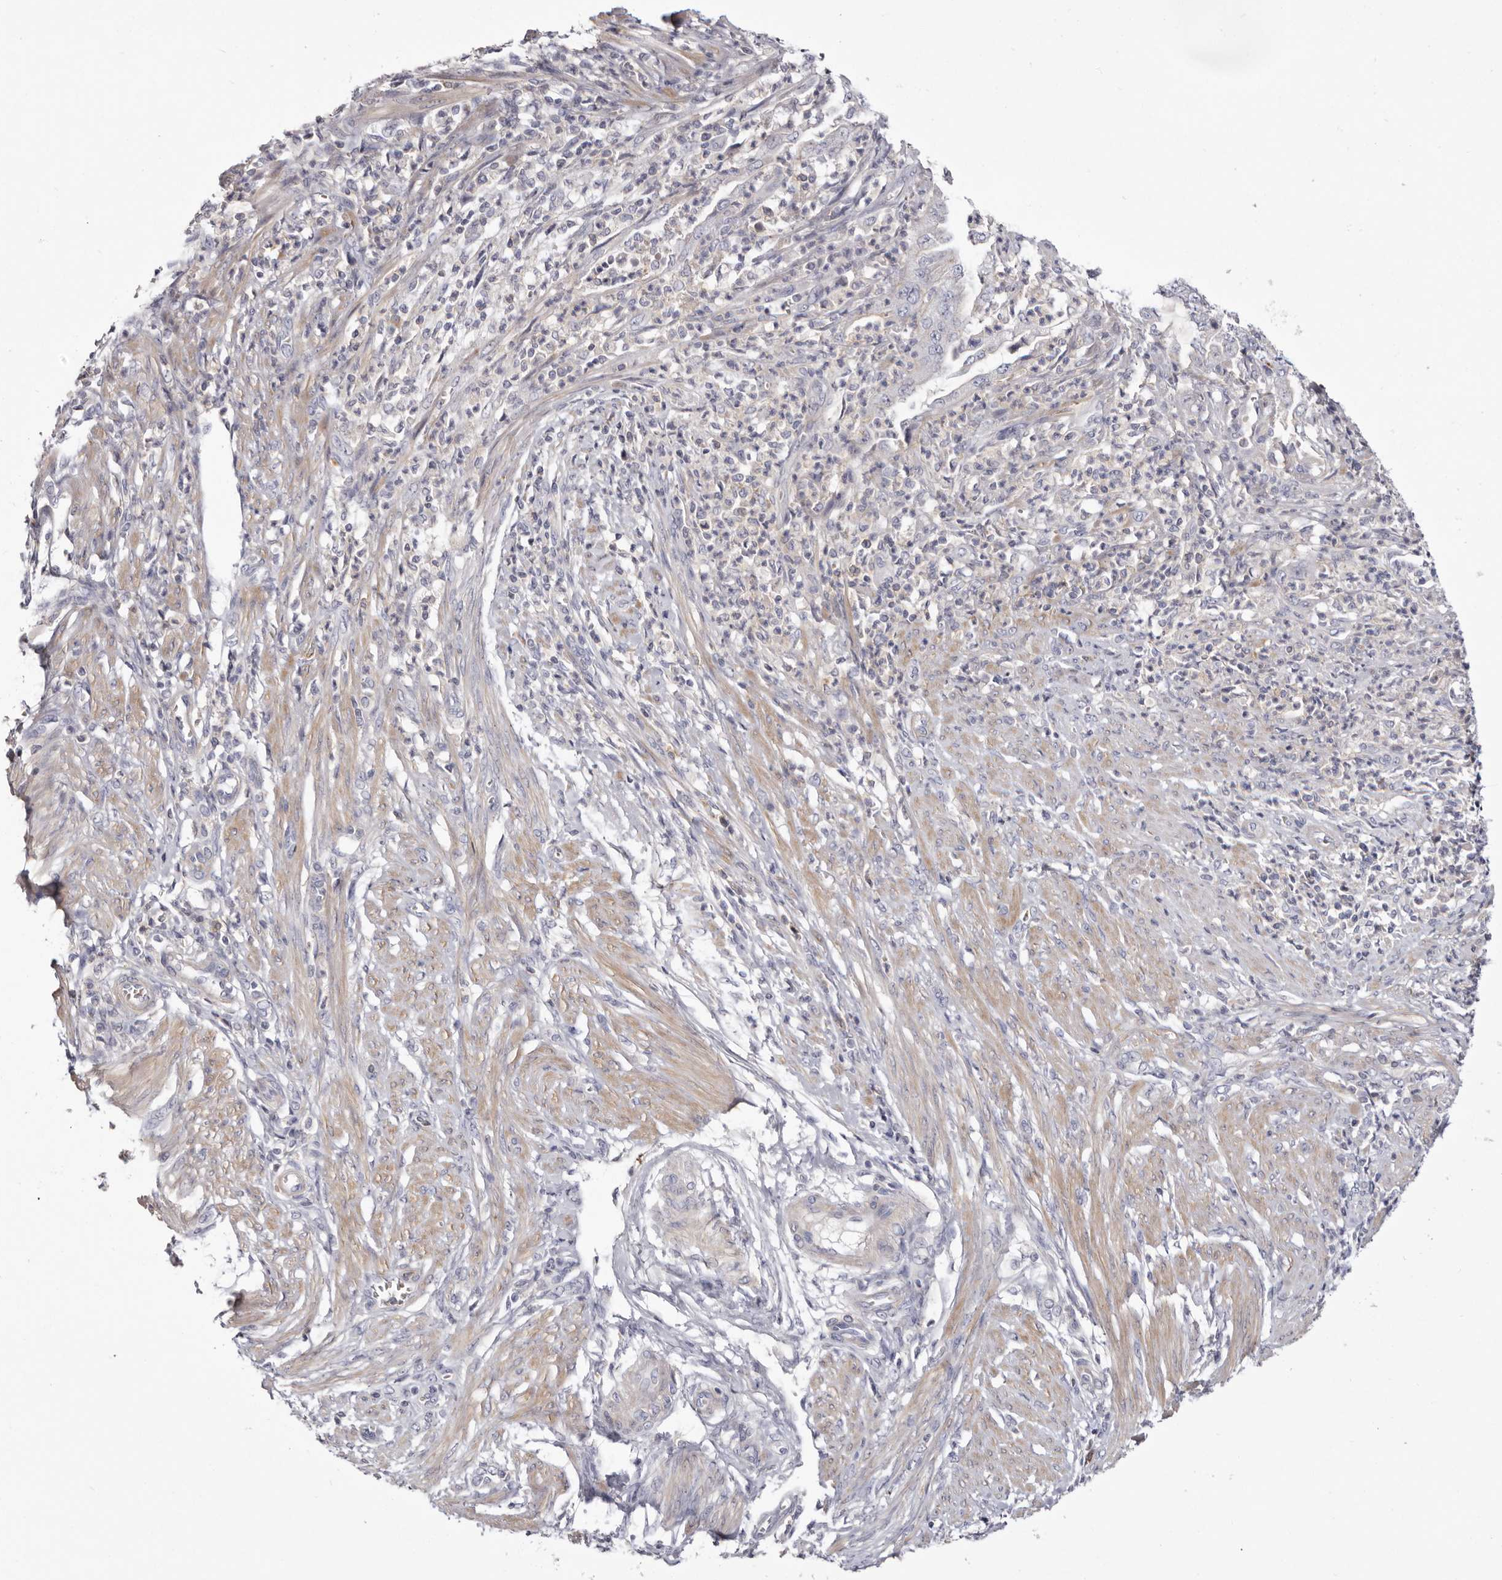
{"staining": {"intensity": "negative", "quantity": "none", "location": "none"}, "tissue": "endometrial cancer", "cell_type": "Tumor cells", "image_type": "cancer", "snomed": [{"axis": "morphology", "description": "Adenocarcinoma, NOS"}, {"axis": "topography", "description": "Endometrium"}], "caption": "This is a histopathology image of immunohistochemistry staining of endometrial adenocarcinoma, which shows no staining in tumor cells.", "gene": "S1PR5", "patient": {"sex": "female", "age": 51}}